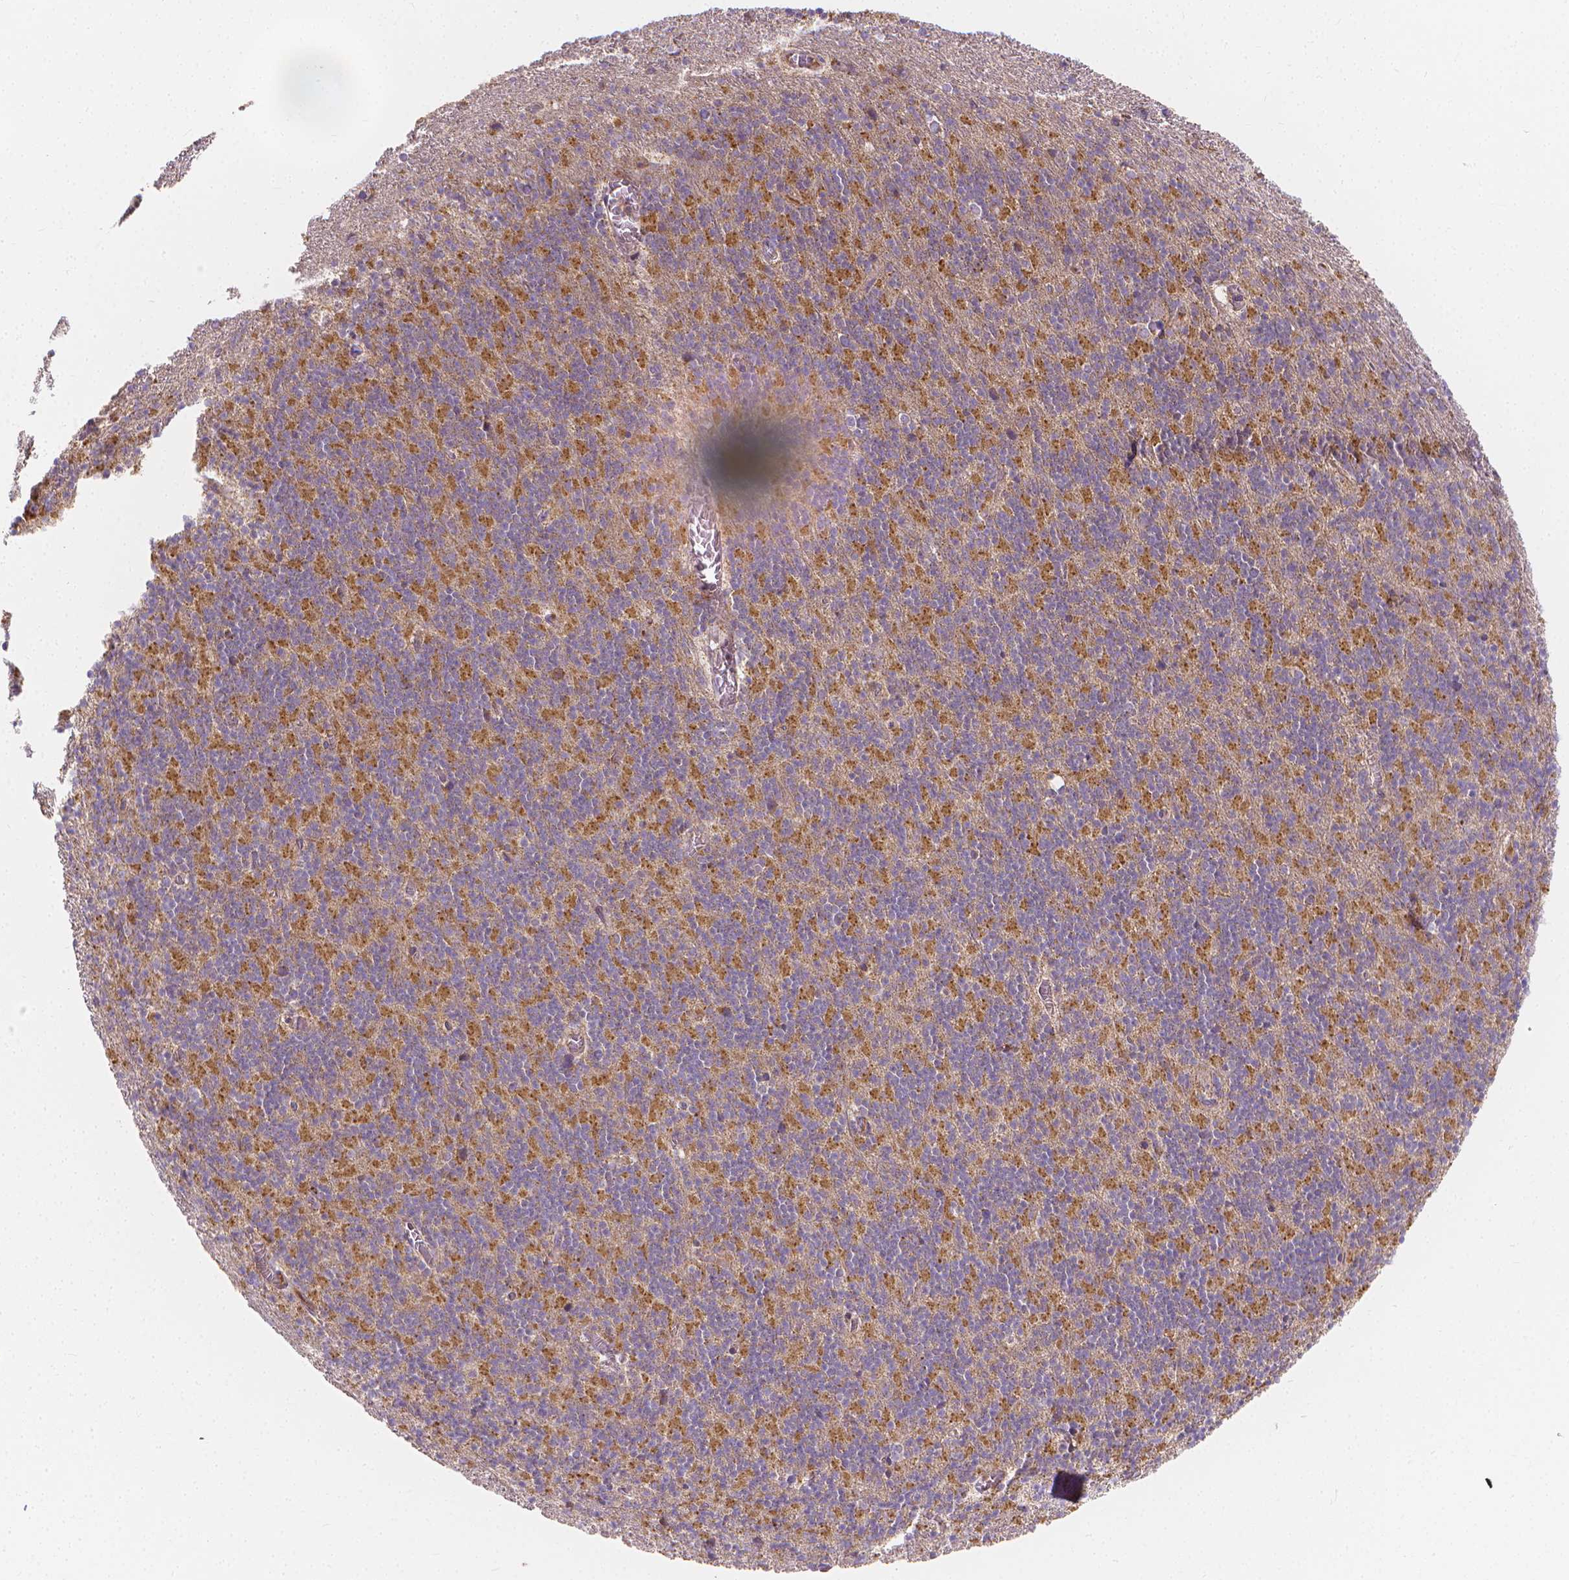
{"staining": {"intensity": "moderate", "quantity": "25%-75%", "location": "cytoplasmic/membranous"}, "tissue": "cerebellum", "cell_type": "Cells in granular layer", "image_type": "normal", "snomed": [{"axis": "morphology", "description": "Normal tissue, NOS"}, {"axis": "topography", "description": "Cerebellum"}], "caption": "Cerebellum stained with a brown dye reveals moderate cytoplasmic/membranous positive positivity in approximately 25%-75% of cells in granular layer.", "gene": "SNCAIP", "patient": {"sex": "male", "age": 70}}